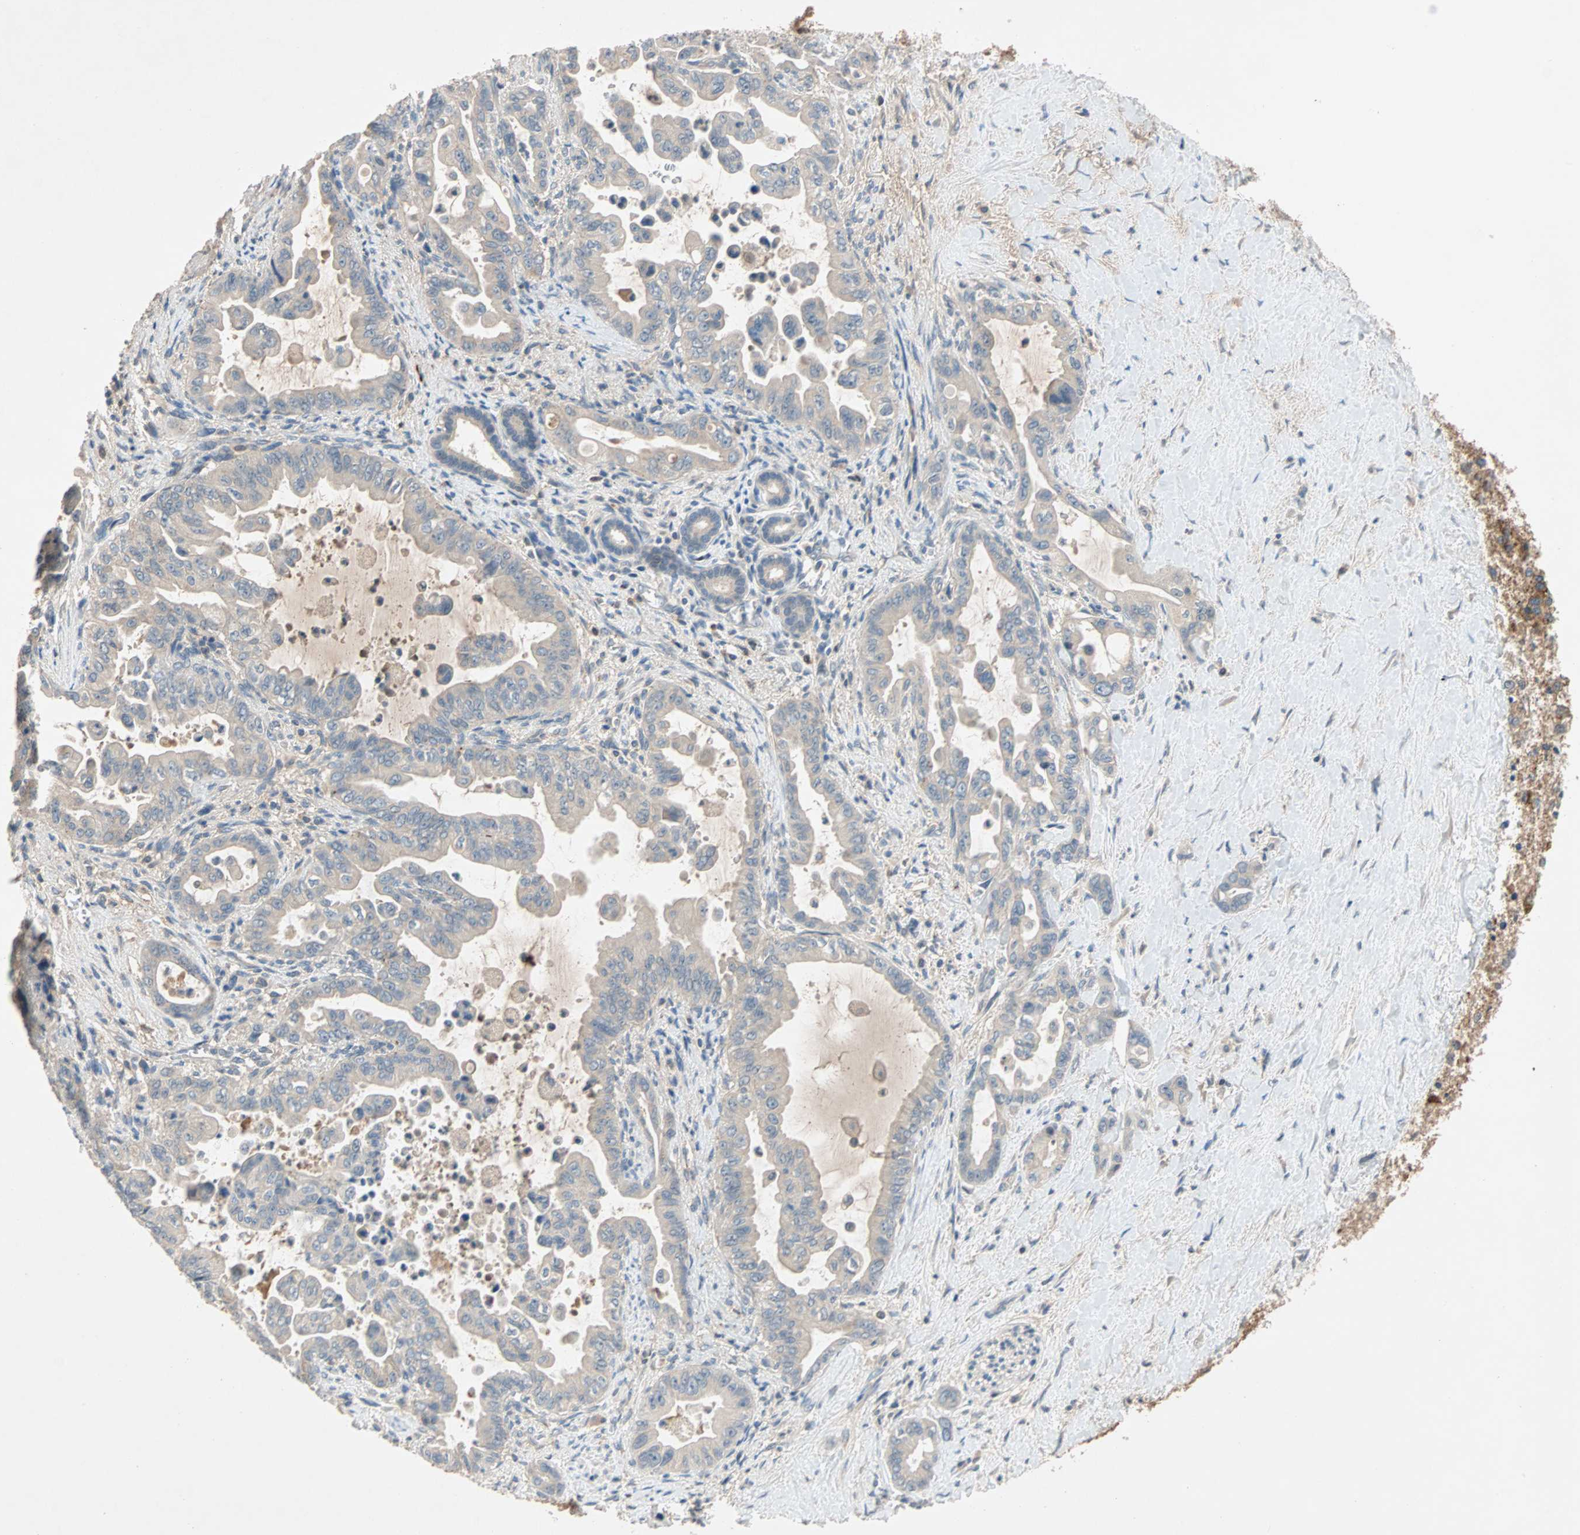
{"staining": {"intensity": "strong", "quantity": "<25%", "location": "cytoplasmic/membranous"}, "tissue": "pancreatic cancer", "cell_type": "Tumor cells", "image_type": "cancer", "snomed": [{"axis": "morphology", "description": "Adenocarcinoma, NOS"}, {"axis": "topography", "description": "Pancreas"}], "caption": "Immunohistochemical staining of pancreatic cancer shows strong cytoplasmic/membranous protein positivity in approximately <25% of tumor cells. The protein of interest is shown in brown color, while the nuclei are stained blue.", "gene": "MAP4K1", "patient": {"sex": "male", "age": 70}}